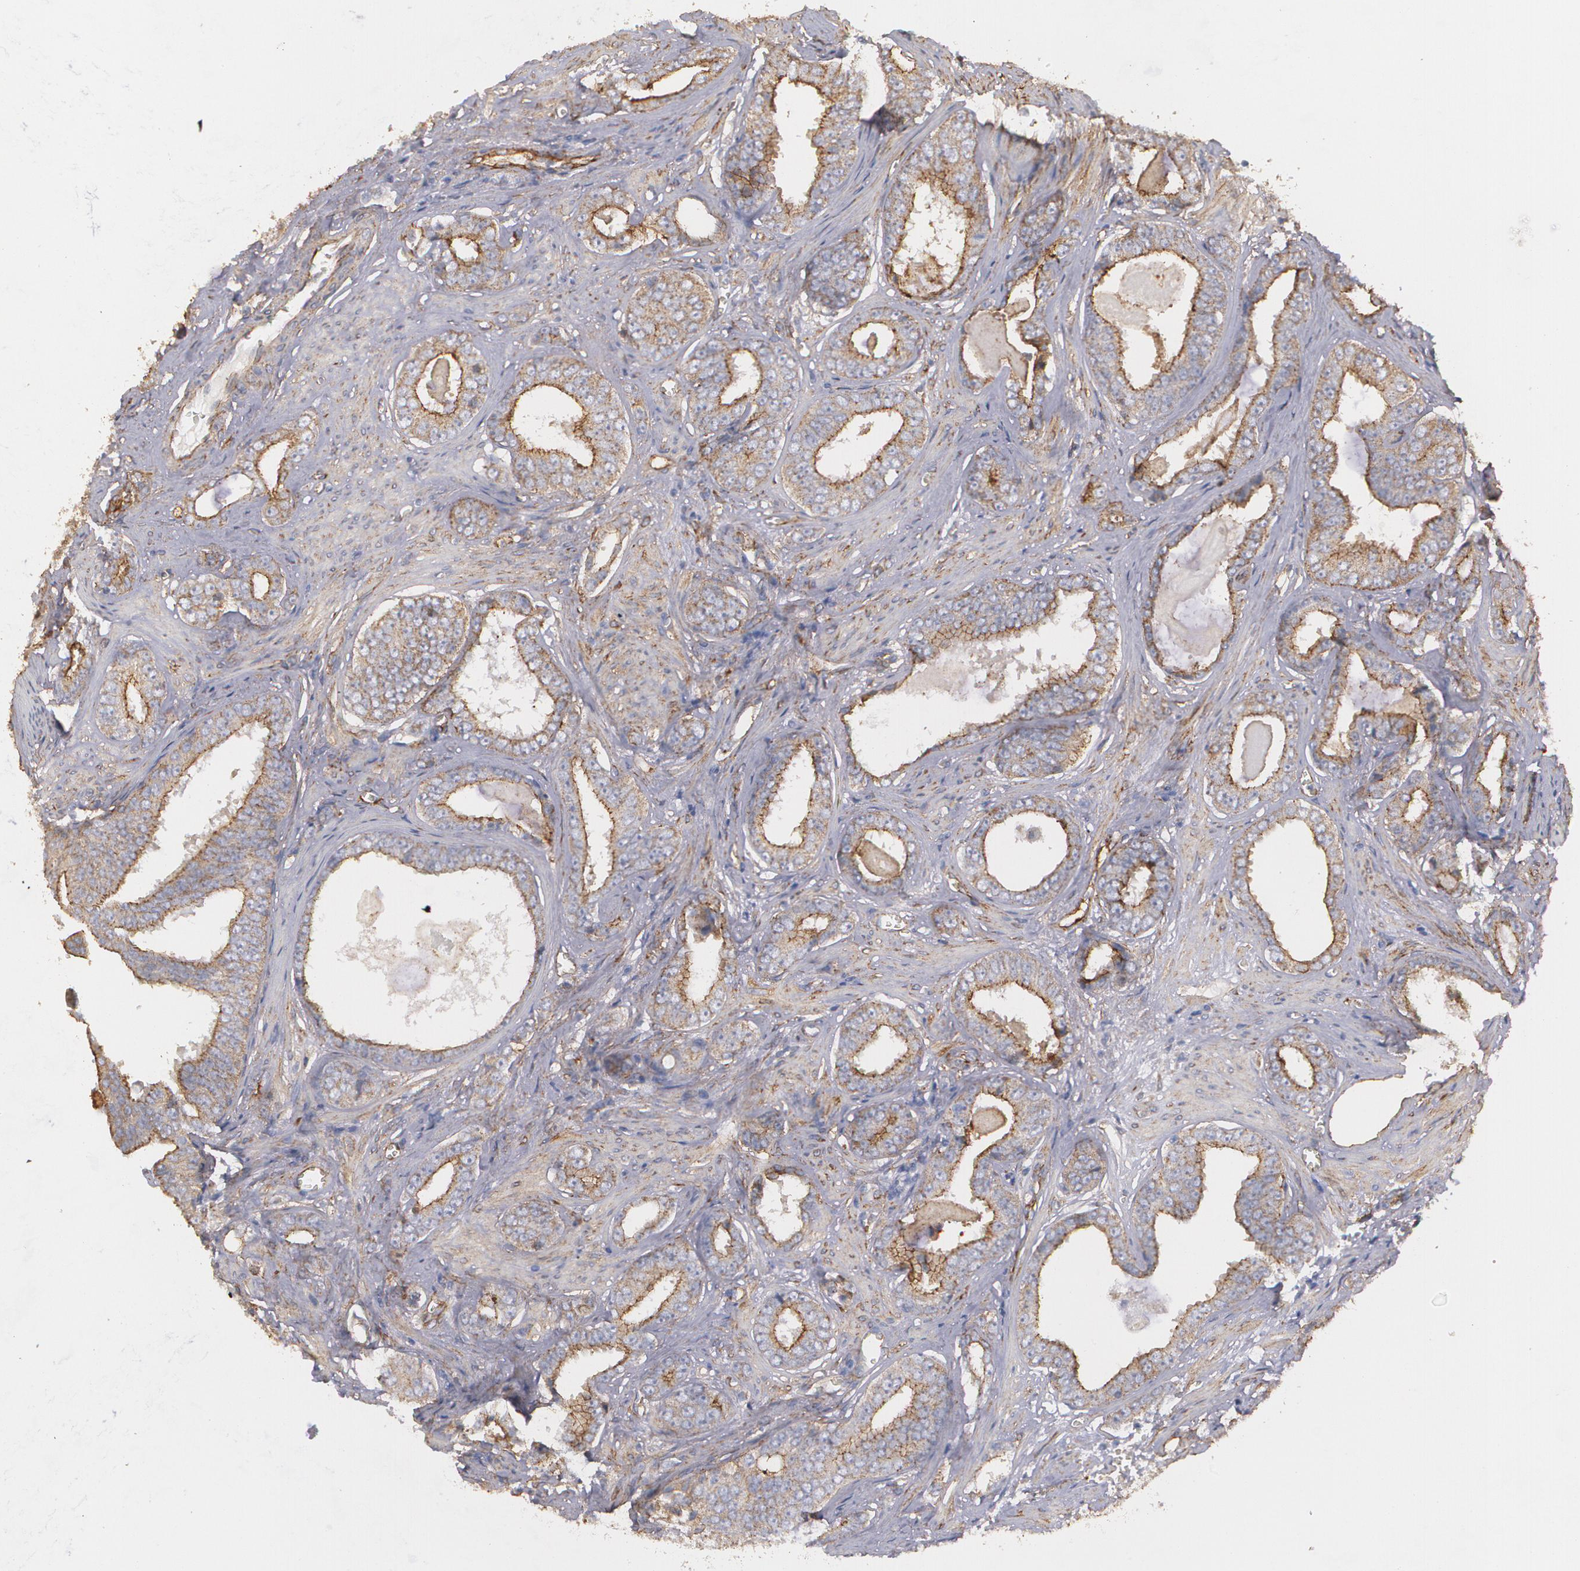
{"staining": {"intensity": "moderate", "quantity": ">75%", "location": "cytoplasmic/membranous"}, "tissue": "prostate cancer", "cell_type": "Tumor cells", "image_type": "cancer", "snomed": [{"axis": "morphology", "description": "Adenocarcinoma, Medium grade"}, {"axis": "topography", "description": "Prostate"}], "caption": "DAB (3,3'-diaminobenzidine) immunohistochemical staining of human medium-grade adenocarcinoma (prostate) shows moderate cytoplasmic/membranous protein positivity in approximately >75% of tumor cells.", "gene": "TJP1", "patient": {"sex": "male", "age": 79}}